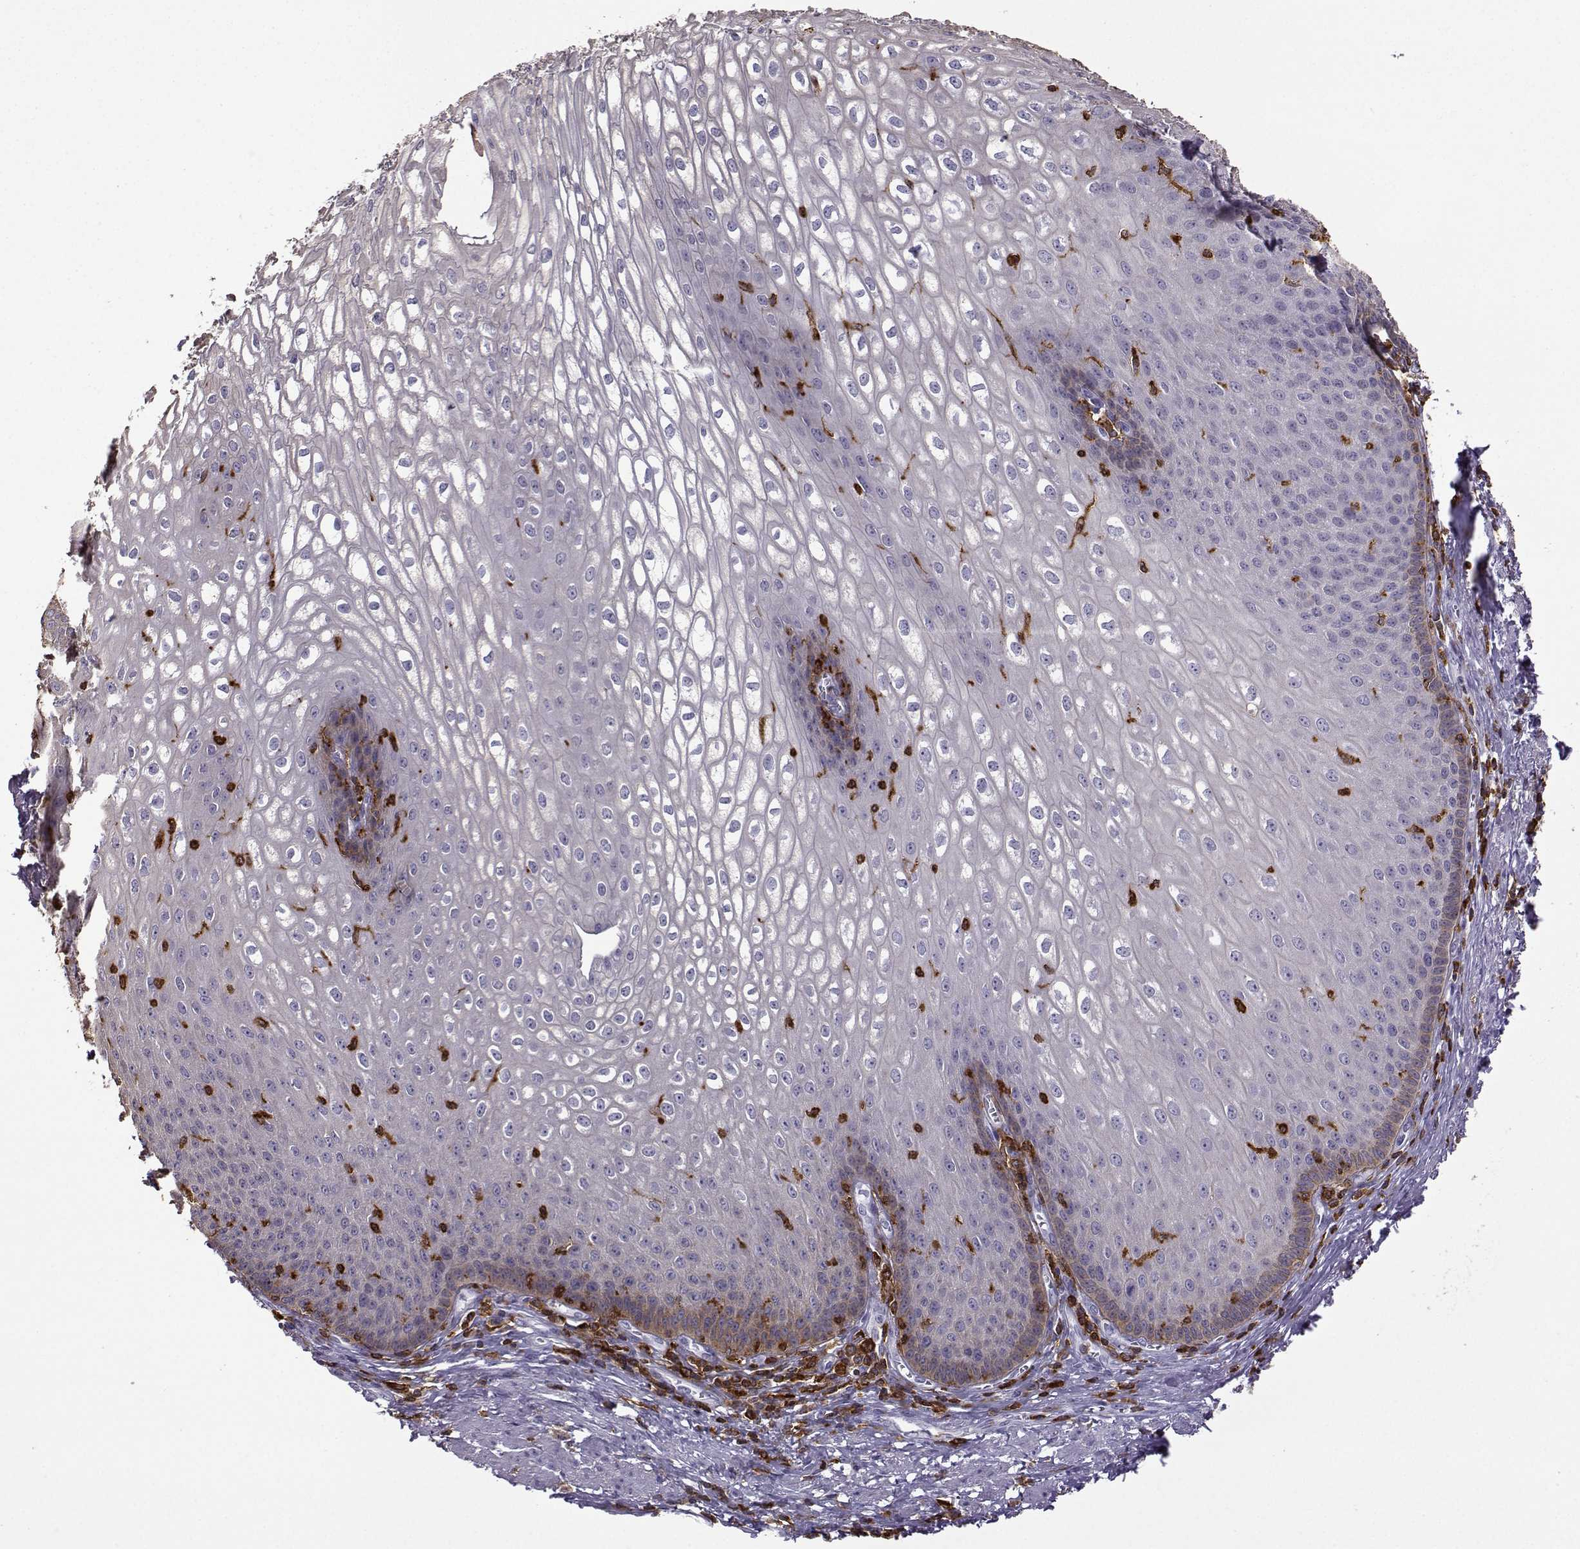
{"staining": {"intensity": "negative", "quantity": "none", "location": "none"}, "tissue": "esophagus", "cell_type": "Squamous epithelial cells", "image_type": "normal", "snomed": [{"axis": "morphology", "description": "Normal tissue, NOS"}, {"axis": "topography", "description": "Esophagus"}], "caption": "A high-resolution image shows IHC staining of normal esophagus, which shows no significant staining in squamous epithelial cells. The staining was performed using DAB (3,3'-diaminobenzidine) to visualize the protein expression in brown, while the nuclei were stained in blue with hematoxylin (Magnification: 20x).", "gene": "DOCK10", "patient": {"sex": "male", "age": 58}}